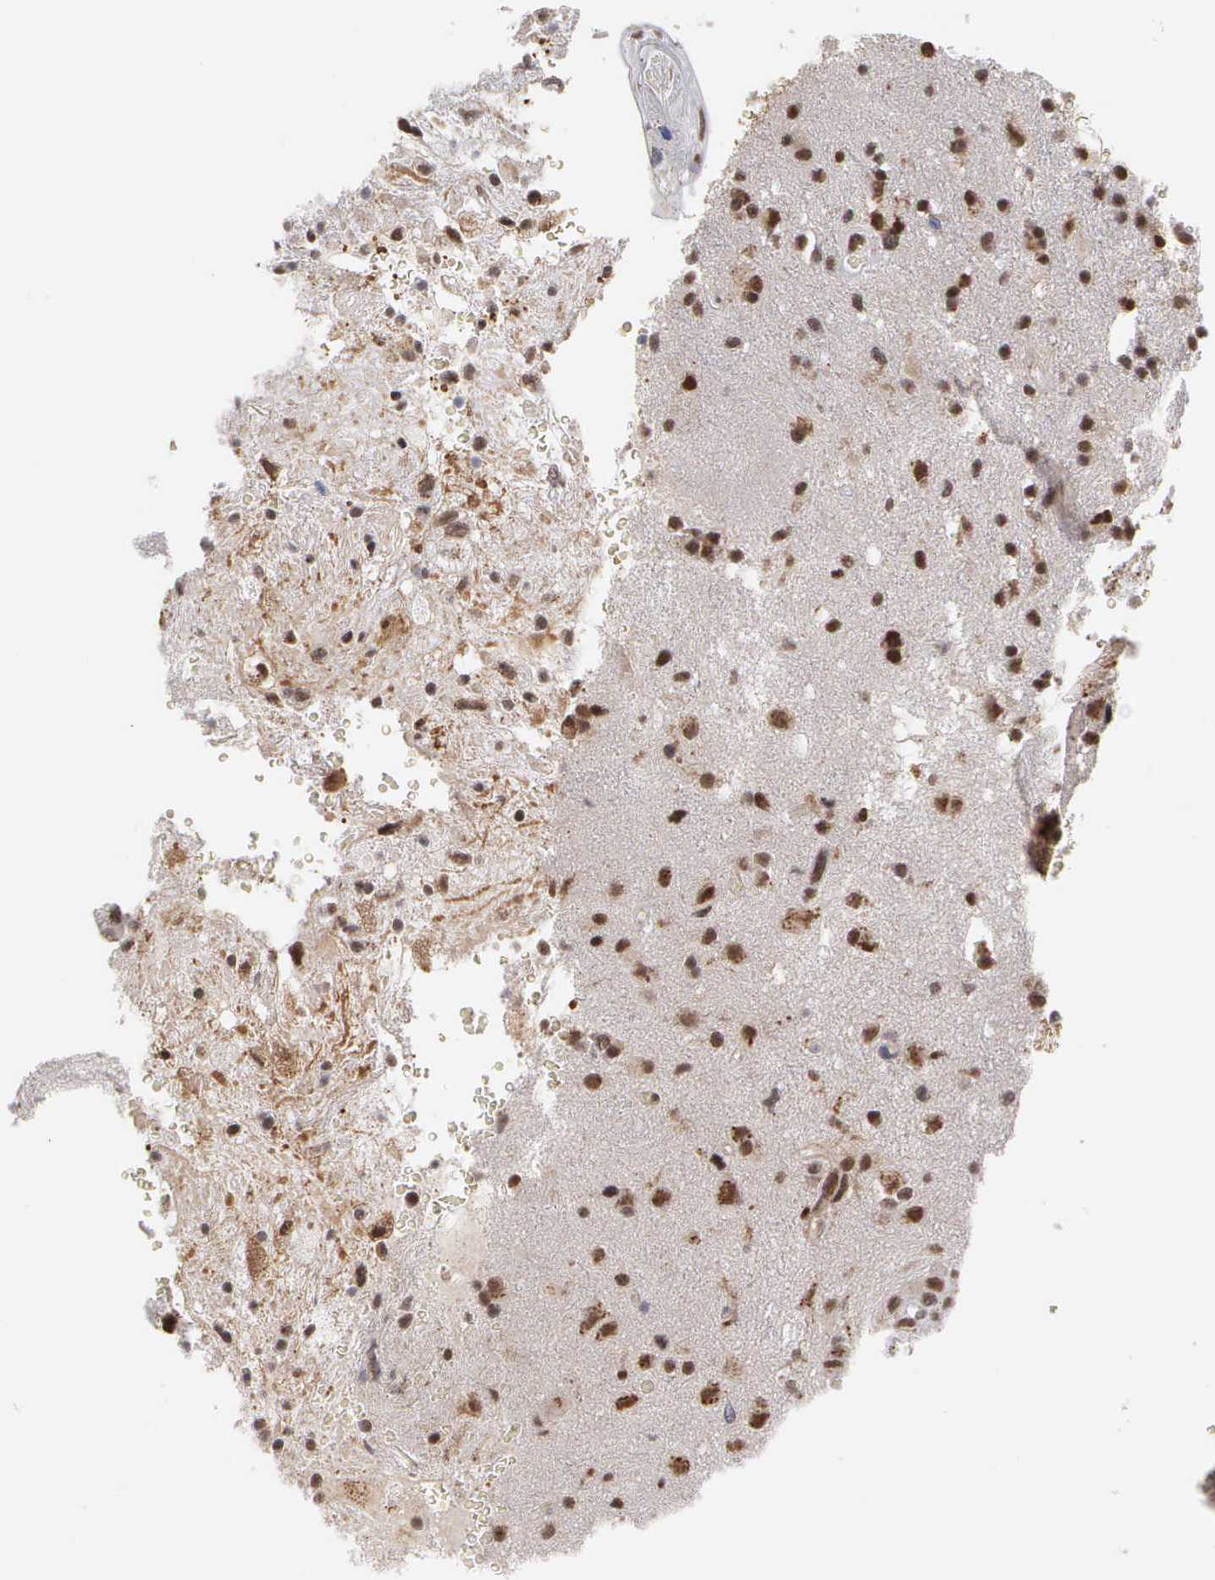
{"staining": {"intensity": "moderate", "quantity": ">75%", "location": "nuclear"}, "tissue": "glioma", "cell_type": "Tumor cells", "image_type": "cancer", "snomed": [{"axis": "morphology", "description": "Glioma, malignant, High grade"}, {"axis": "topography", "description": "Brain"}], "caption": "Protein expression analysis of glioma reveals moderate nuclear positivity in approximately >75% of tumor cells. Using DAB (3,3'-diaminobenzidine) (brown) and hematoxylin (blue) stains, captured at high magnification using brightfield microscopy.", "gene": "GTF2A1", "patient": {"sex": "male", "age": 48}}